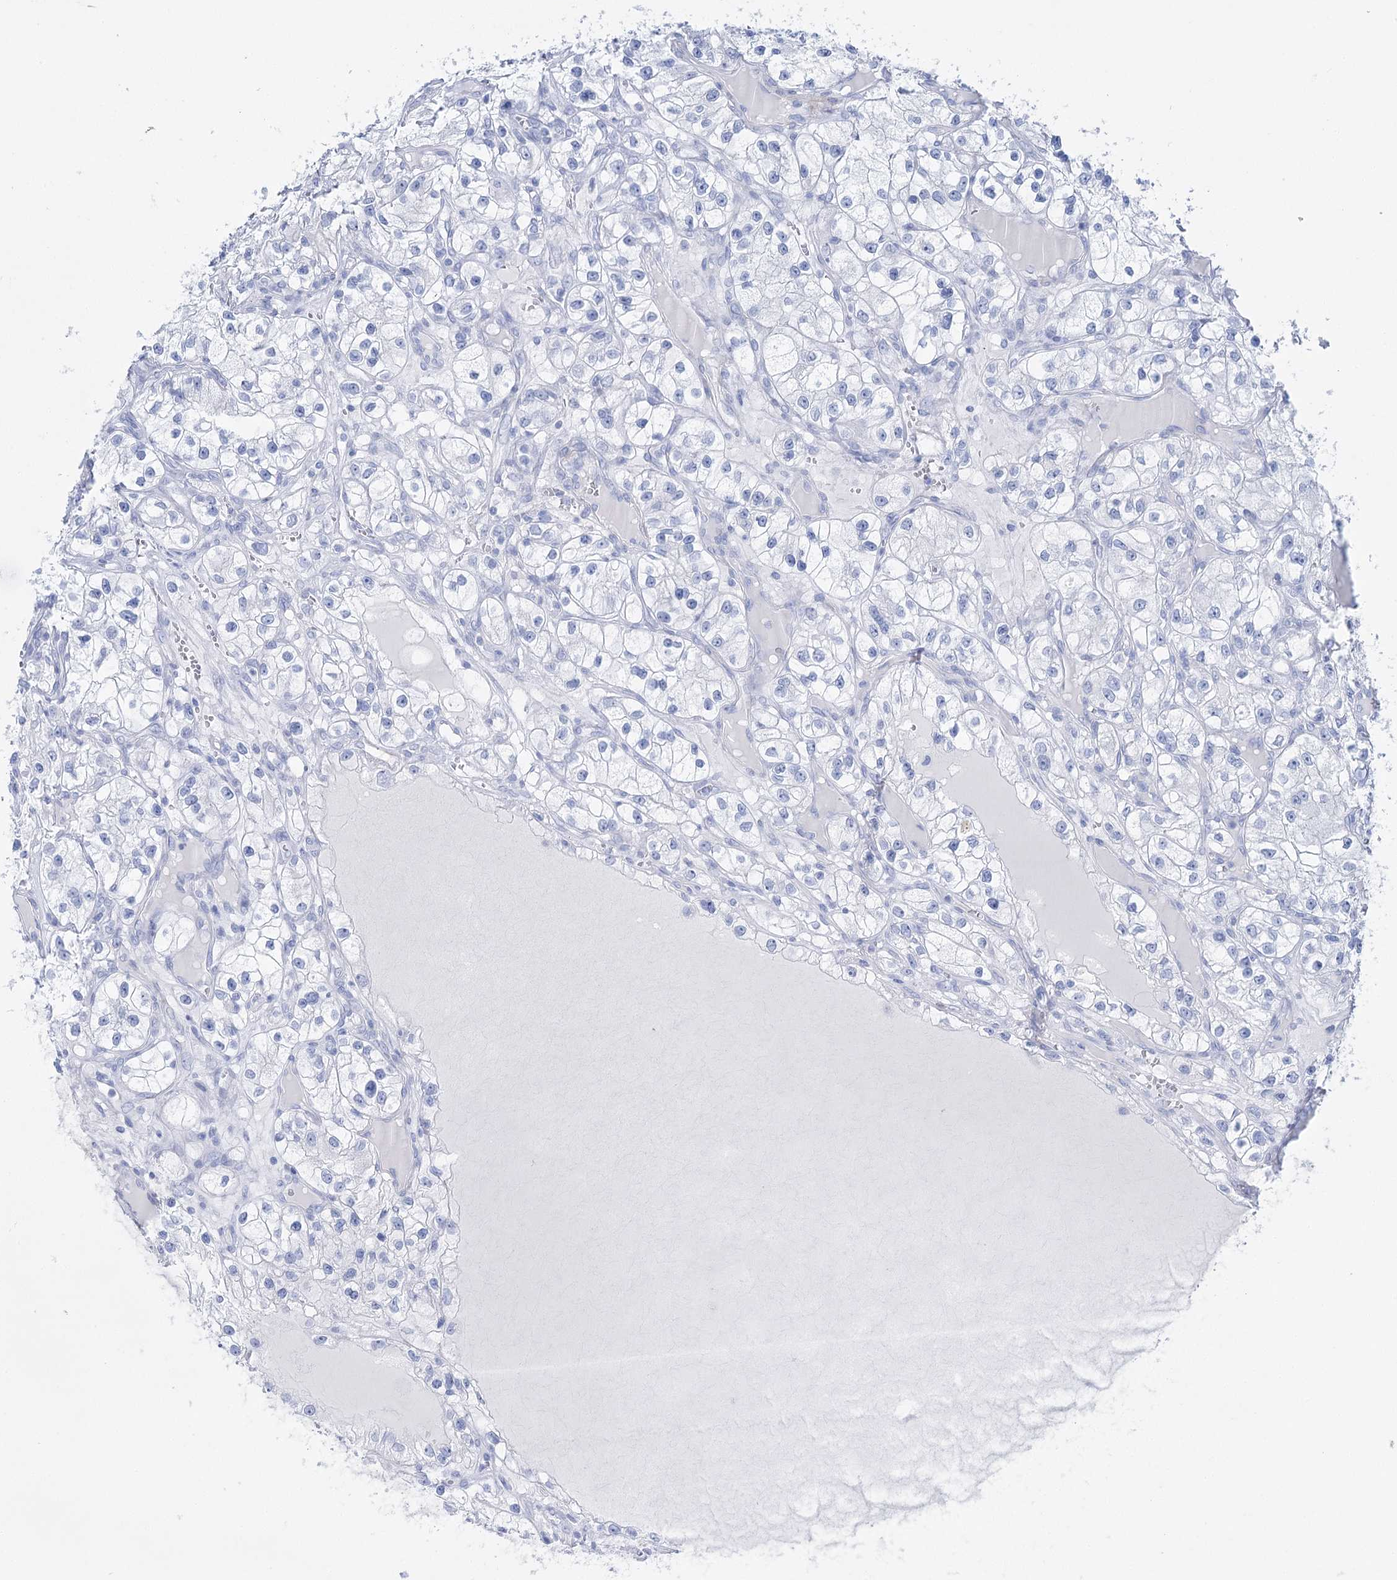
{"staining": {"intensity": "negative", "quantity": "none", "location": "none"}, "tissue": "renal cancer", "cell_type": "Tumor cells", "image_type": "cancer", "snomed": [{"axis": "morphology", "description": "Adenocarcinoma, NOS"}, {"axis": "topography", "description": "Kidney"}], "caption": "The photomicrograph shows no staining of tumor cells in adenocarcinoma (renal). (DAB immunohistochemistry (IHC), high magnification).", "gene": "CSN3", "patient": {"sex": "female", "age": 57}}